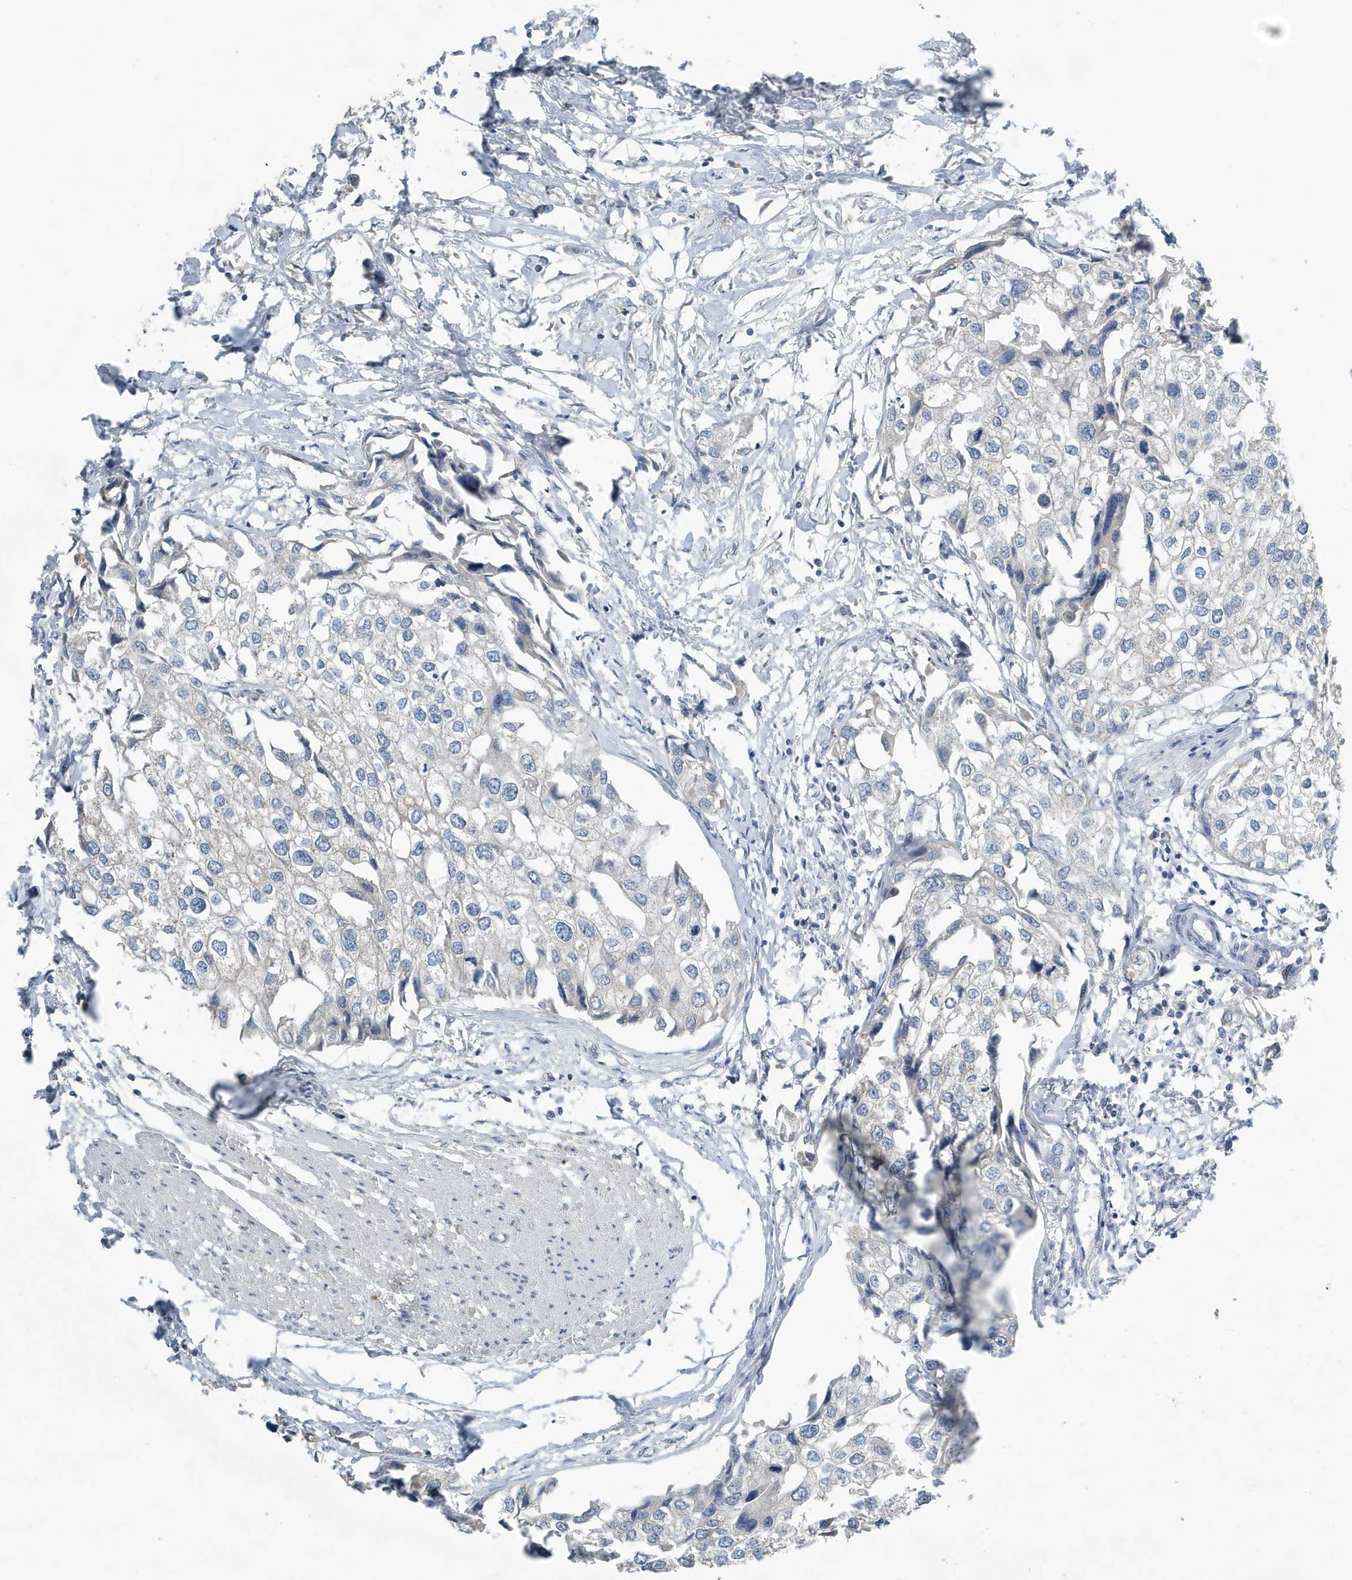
{"staining": {"intensity": "negative", "quantity": "none", "location": "none"}, "tissue": "urothelial cancer", "cell_type": "Tumor cells", "image_type": "cancer", "snomed": [{"axis": "morphology", "description": "Urothelial carcinoma, High grade"}, {"axis": "topography", "description": "Urinary bladder"}], "caption": "A high-resolution photomicrograph shows immunohistochemistry (IHC) staining of high-grade urothelial carcinoma, which exhibits no significant staining in tumor cells.", "gene": "UGT2B4", "patient": {"sex": "male", "age": 64}}